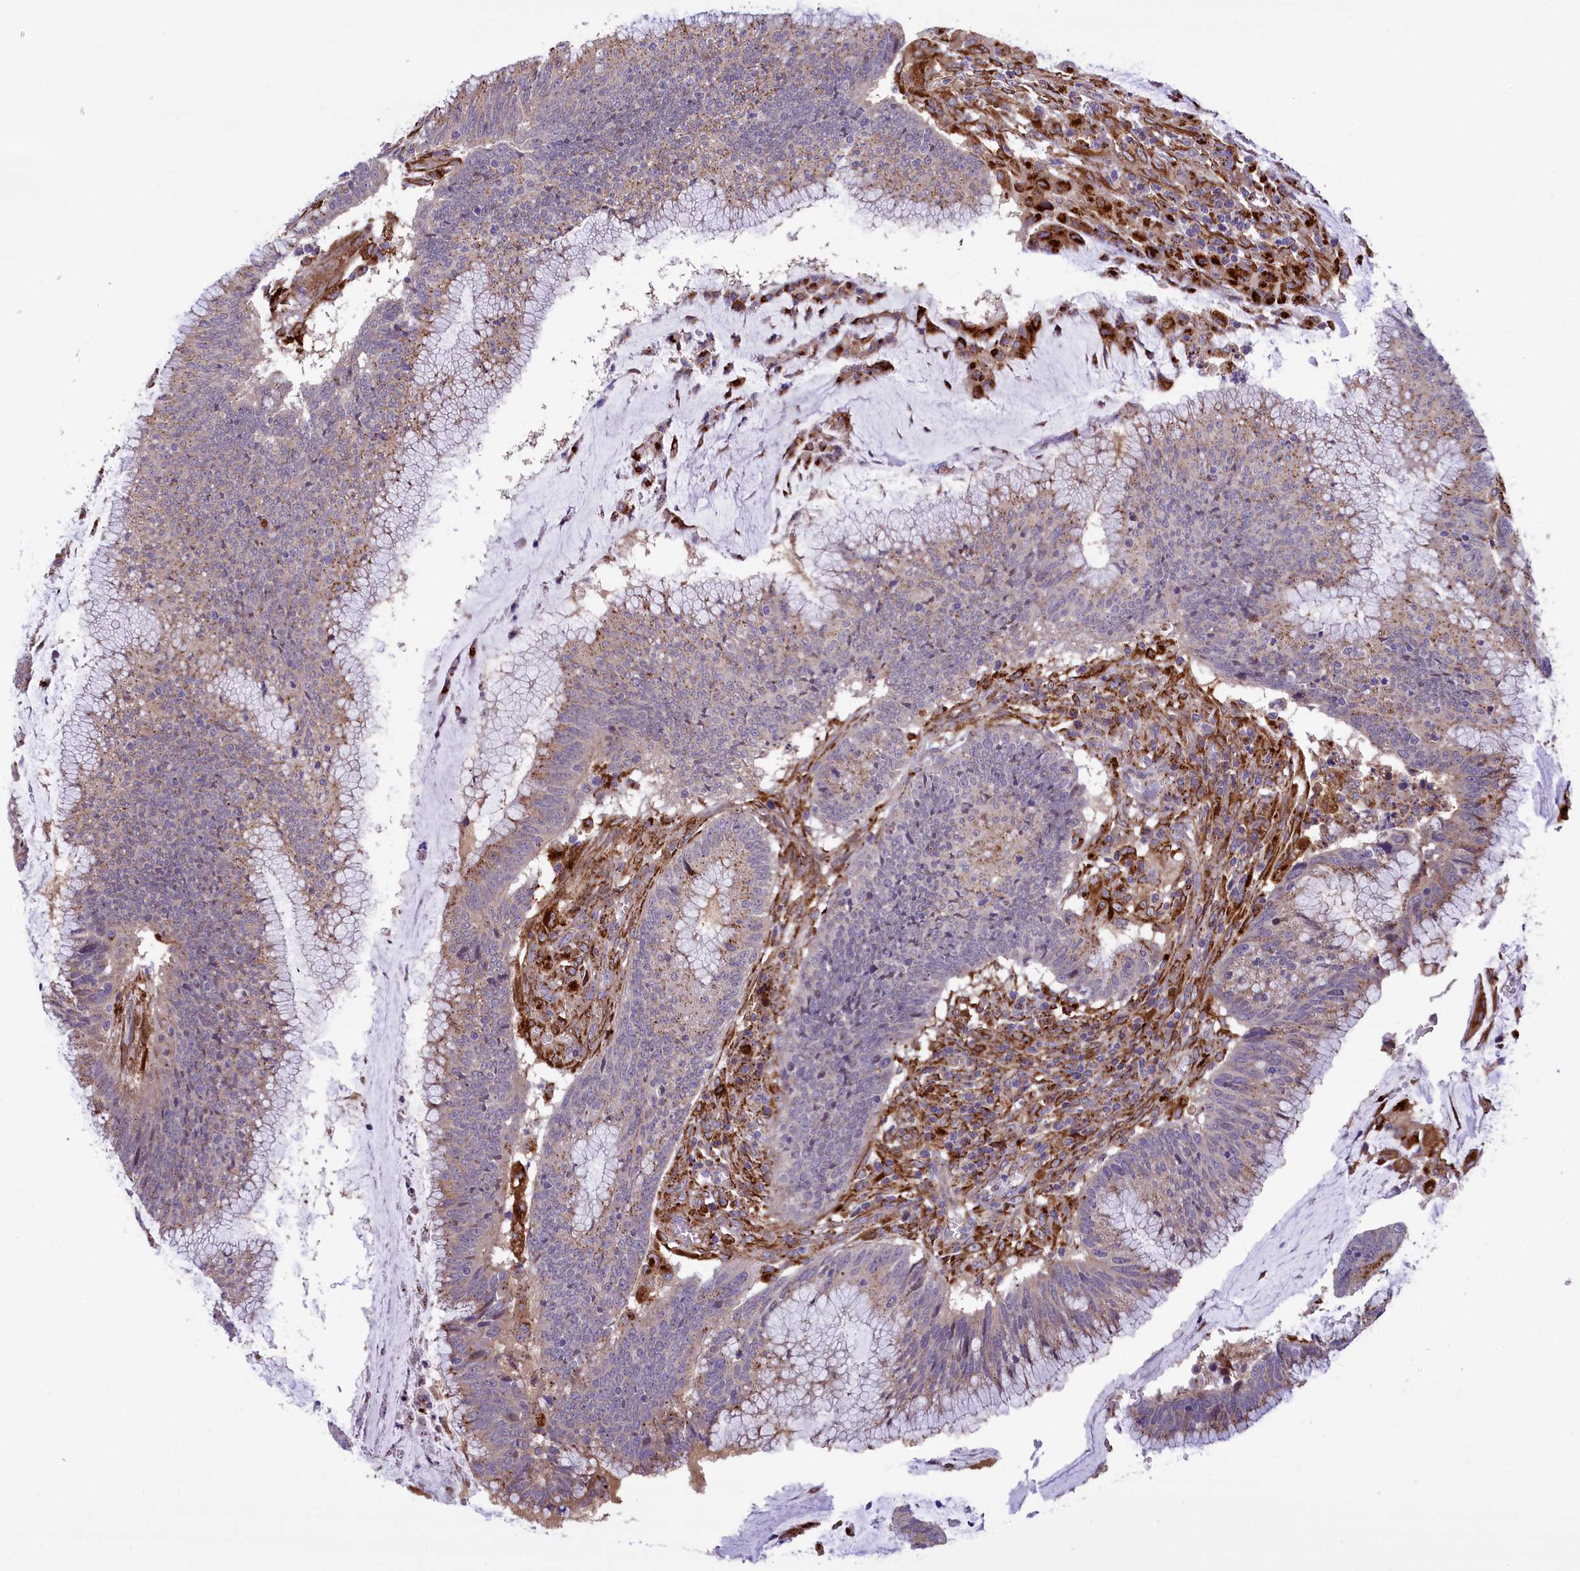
{"staining": {"intensity": "moderate", "quantity": "<25%", "location": "cytoplasmic/membranous"}, "tissue": "colorectal cancer", "cell_type": "Tumor cells", "image_type": "cancer", "snomed": [{"axis": "morphology", "description": "Adenocarcinoma, NOS"}, {"axis": "topography", "description": "Rectum"}], "caption": "Protein expression analysis of human colorectal cancer reveals moderate cytoplasmic/membranous positivity in about <25% of tumor cells. Ihc stains the protein of interest in brown and the nuclei are stained blue.", "gene": "MAN2B1", "patient": {"sex": "female", "age": 77}}